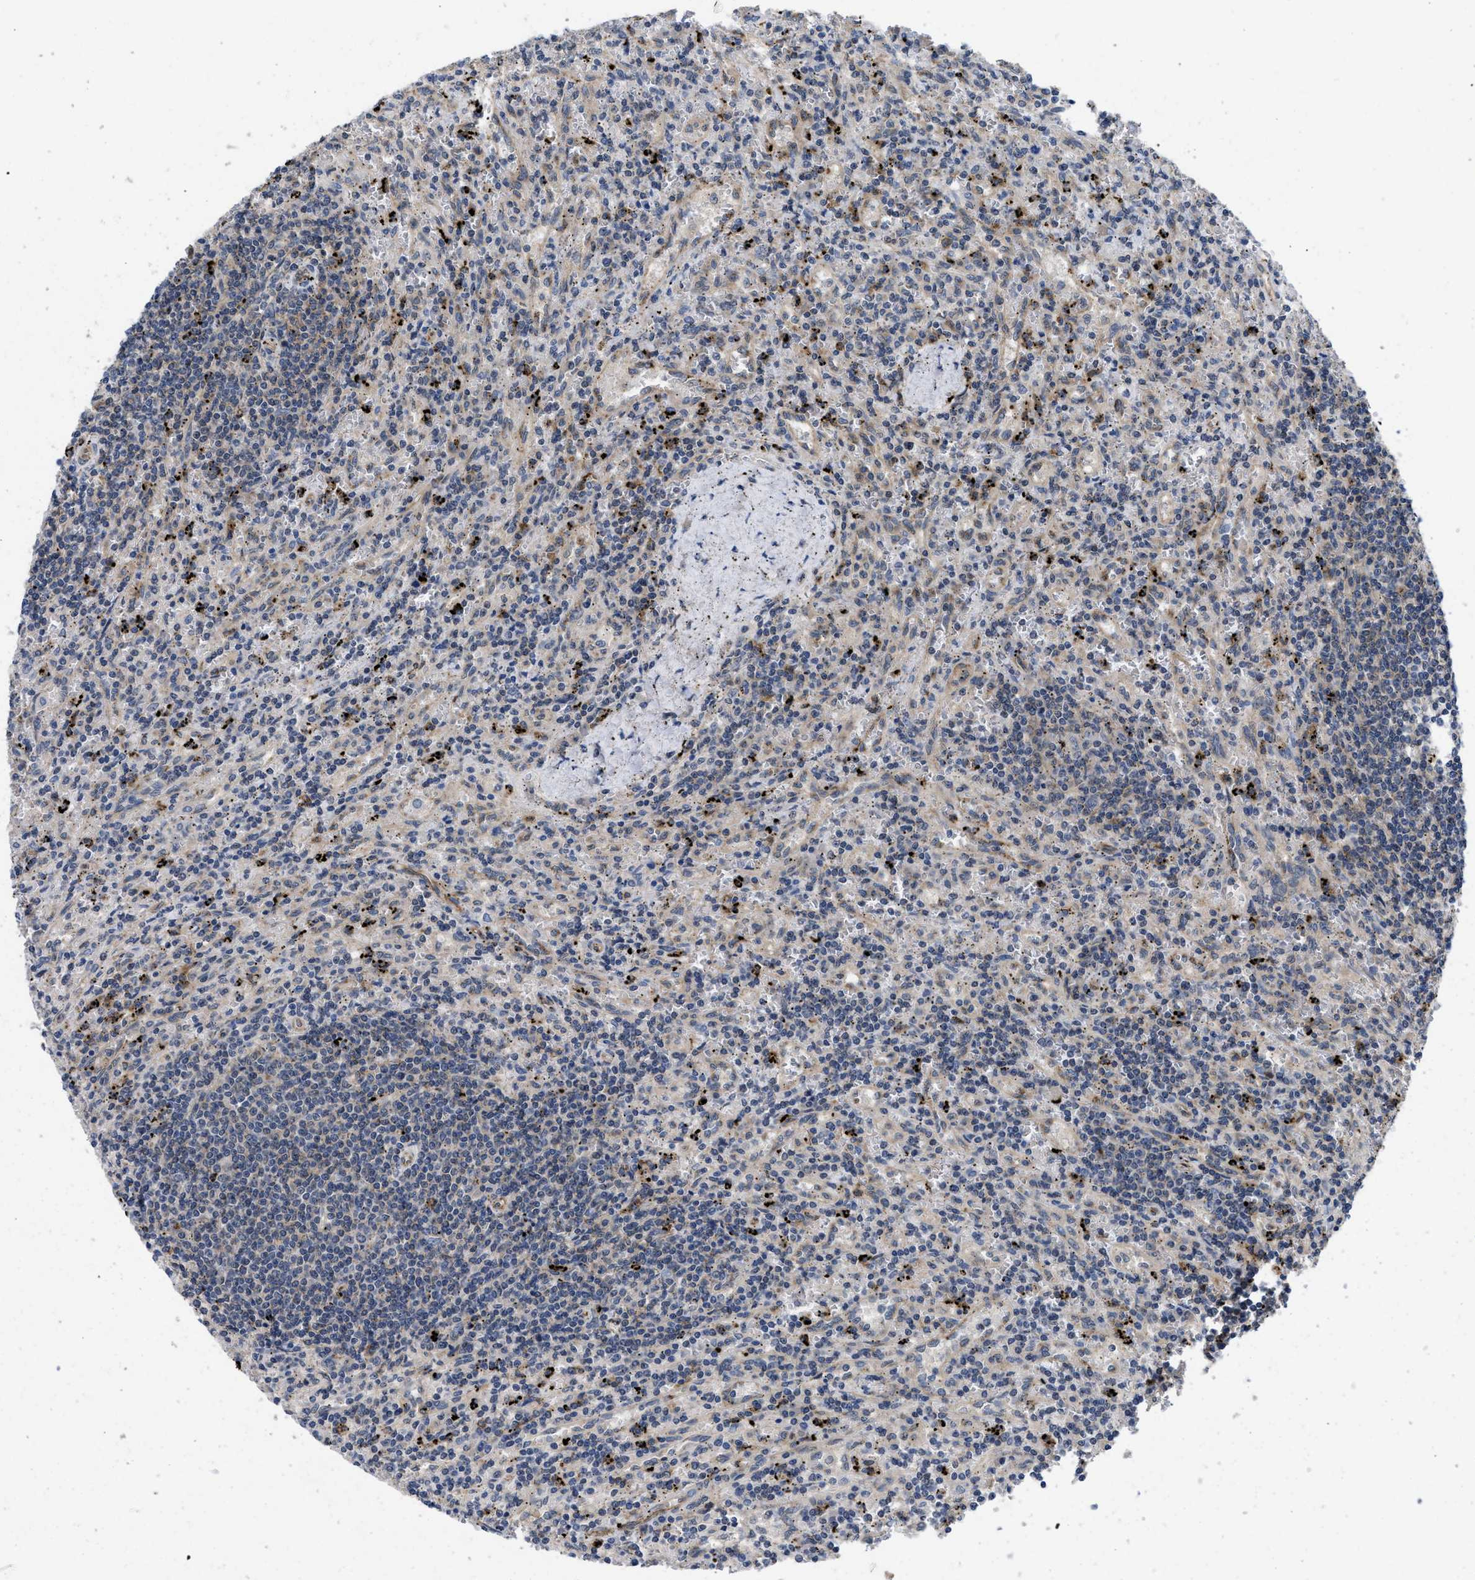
{"staining": {"intensity": "negative", "quantity": "none", "location": "none"}, "tissue": "lymphoma", "cell_type": "Tumor cells", "image_type": "cancer", "snomed": [{"axis": "morphology", "description": "Malignant lymphoma, non-Hodgkin's type, Low grade"}, {"axis": "topography", "description": "Spleen"}], "caption": "Protein analysis of lymphoma reveals no significant staining in tumor cells. Brightfield microscopy of IHC stained with DAB (3,3'-diaminobenzidine) (brown) and hematoxylin (blue), captured at high magnification.", "gene": "PKD2", "patient": {"sex": "male", "age": 76}}